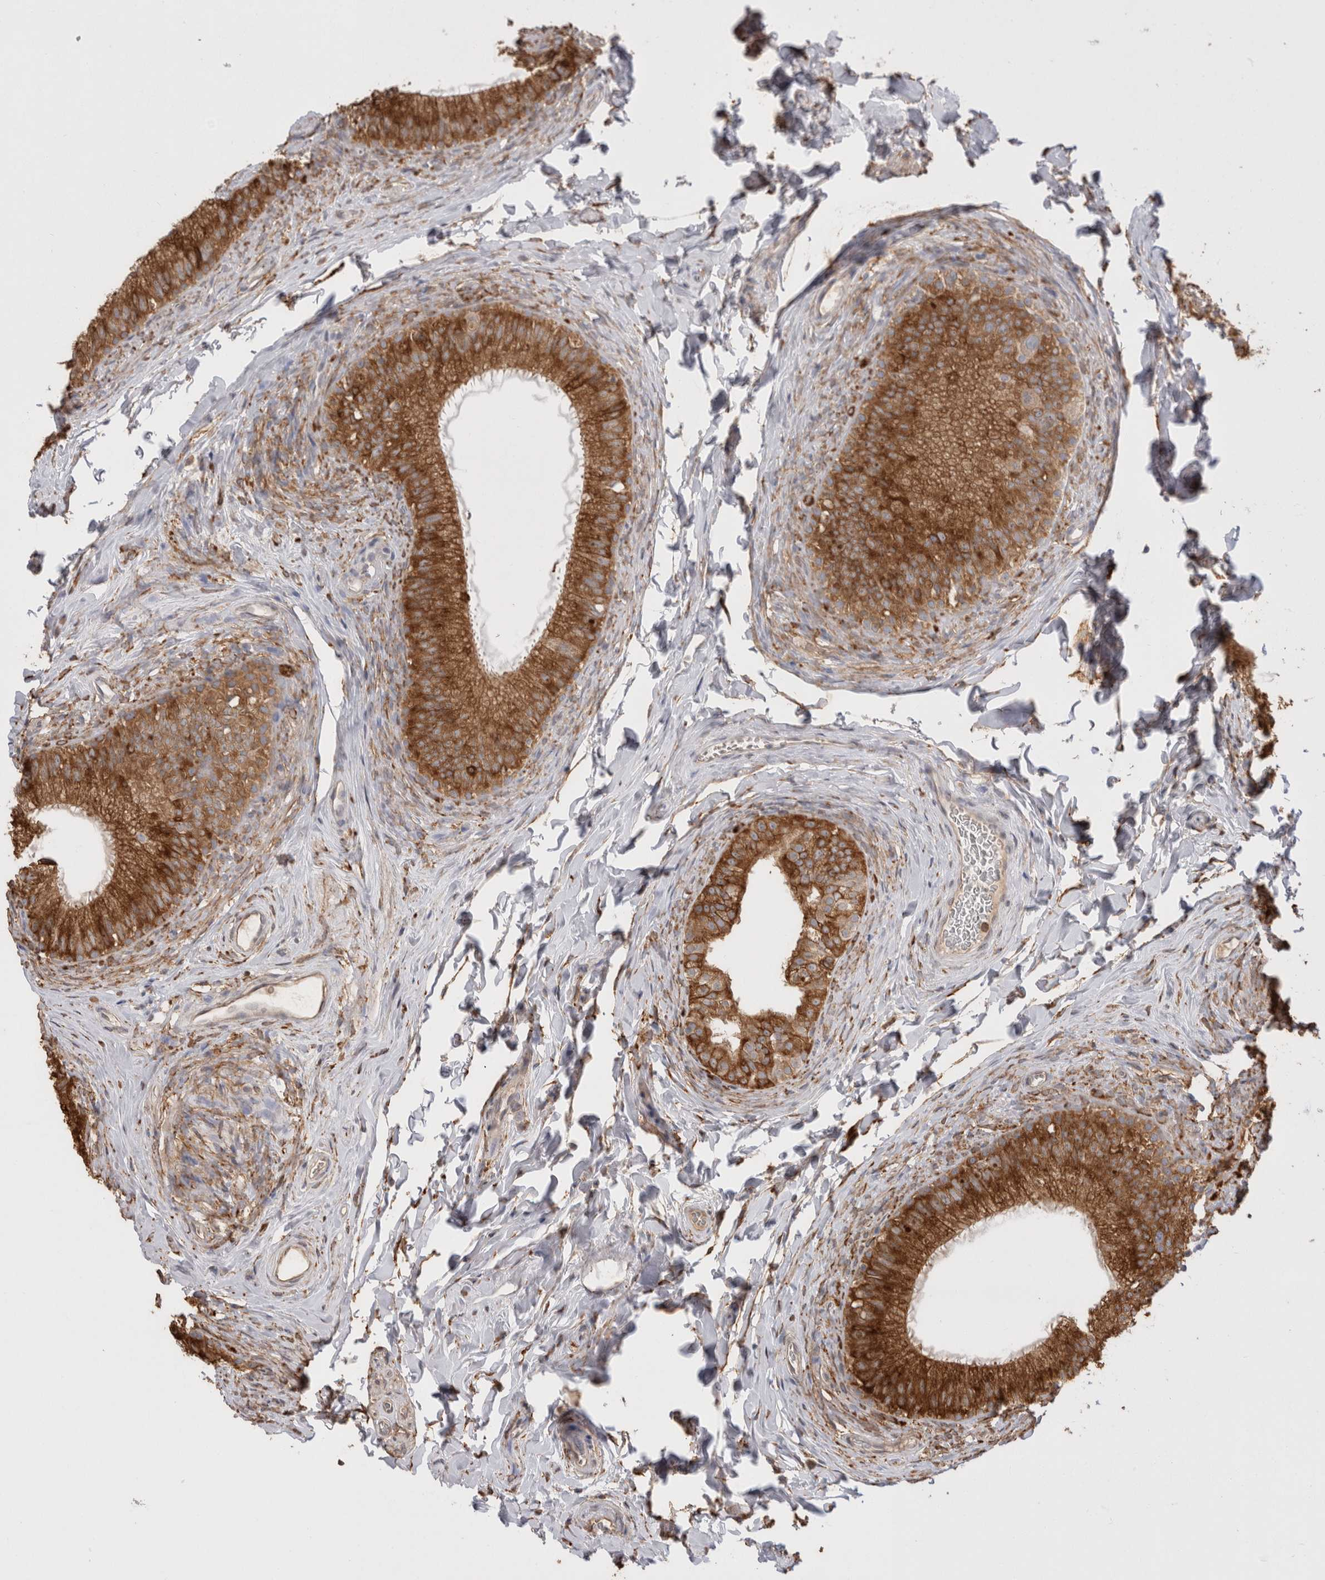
{"staining": {"intensity": "strong", "quantity": ">75%", "location": "cytoplasmic/membranous"}, "tissue": "epididymis", "cell_type": "Glandular cells", "image_type": "normal", "snomed": [{"axis": "morphology", "description": "Normal tissue, NOS"}, {"axis": "topography", "description": "Epididymis"}], "caption": "This image displays IHC staining of benign epididymis, with high strong cytoplasmic/membranous expression in approximately >75% of glandular cells.", "gene": "LRPAP1", "patient": {"sex": "male", "age": 49}}